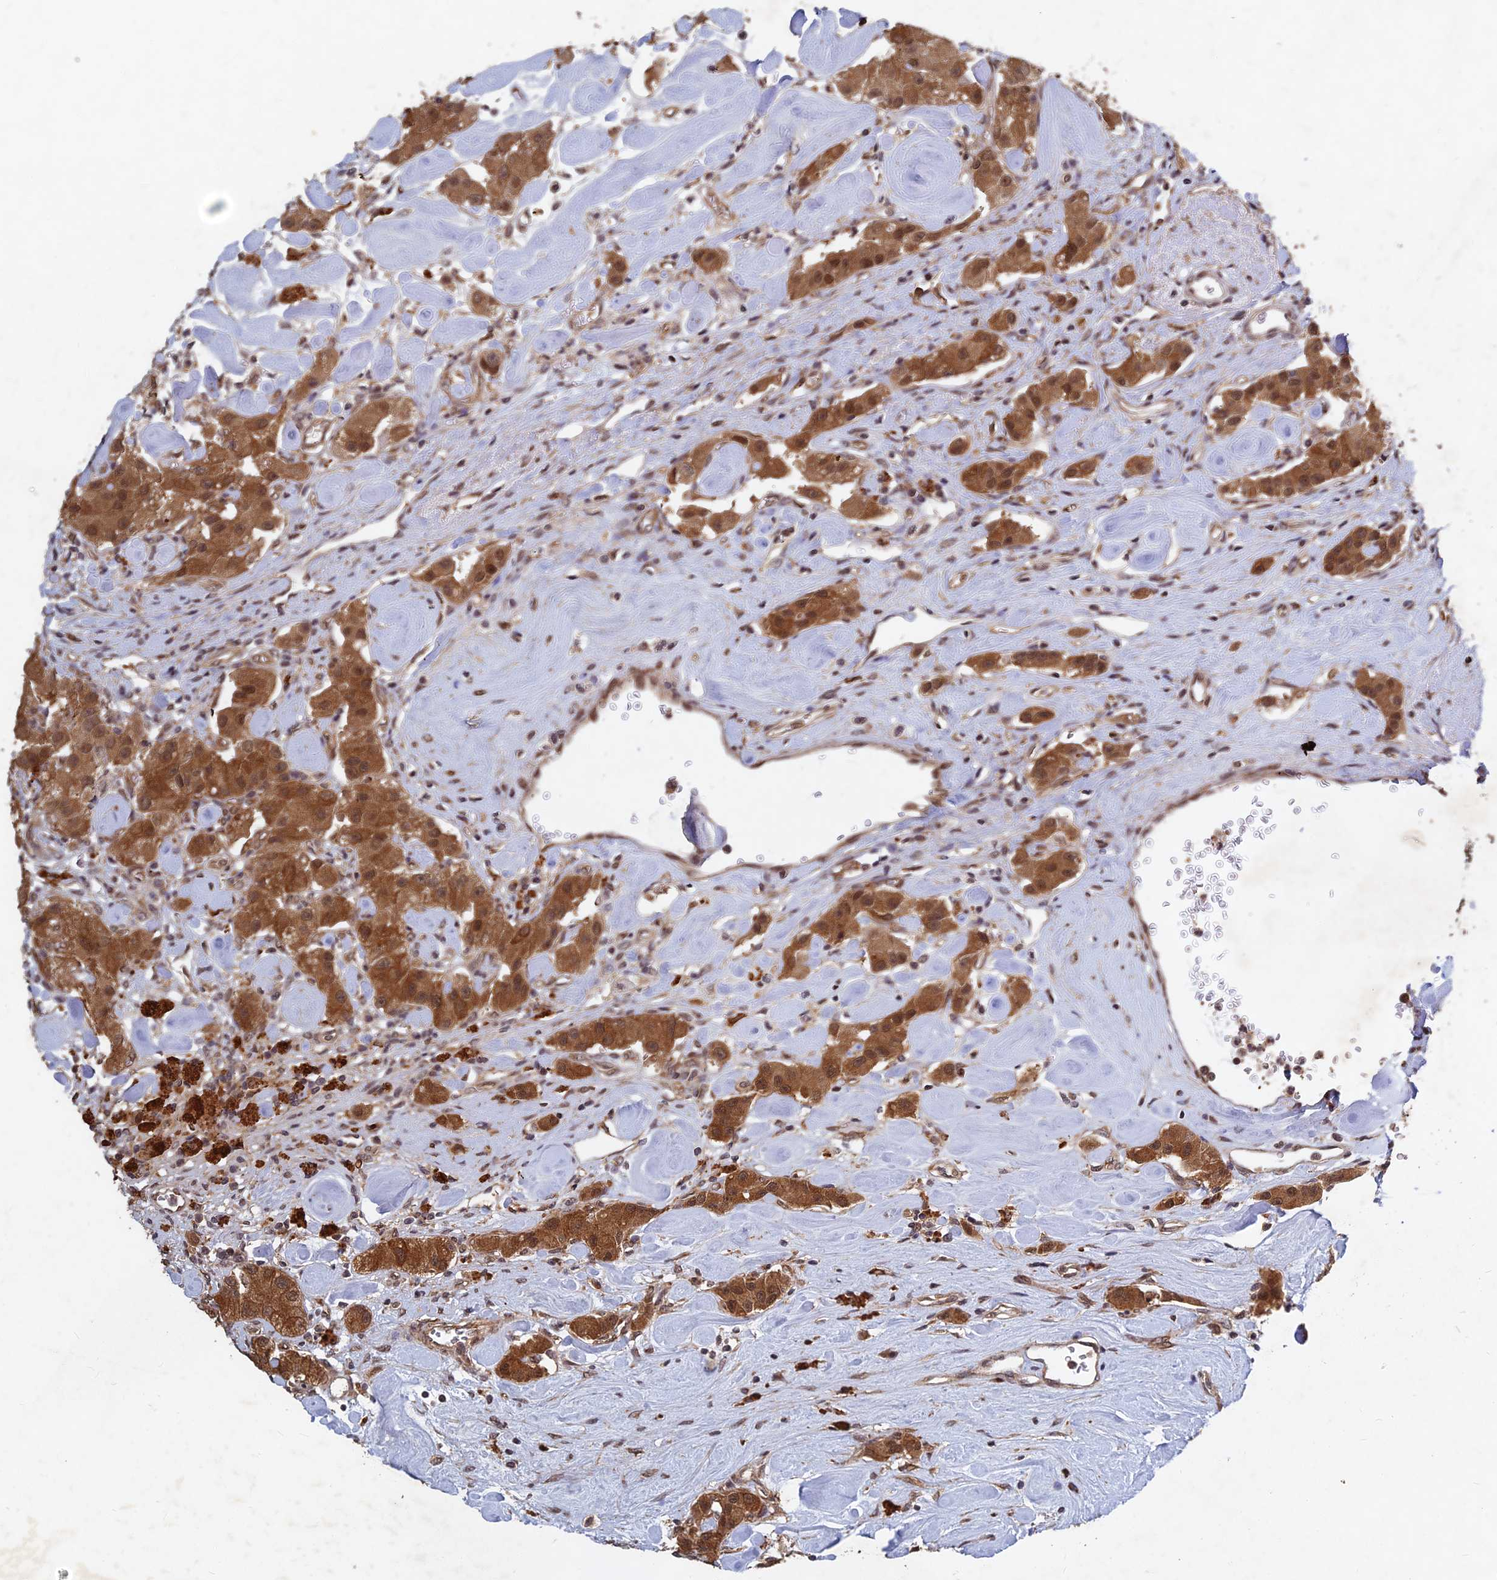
{"staining": {"intensity": "moderate", "quantity": ">75%", "location": "cytoplasmic/membranous,nuclear"}, "tissue": "carcinoid", "cell_type": "Tumor cells", "image_type": "cancer", "snomed": [{"axis": "morphology", "description": "Carcinoid, malignant, NOS"}, {"axis": "topography", "description": "Pancreas"}], "caption": "Protein staining reveals moderate cytoplasmic/membranous and nuclear expression in about >75% of tumor cells in carcinoid (malignant). The staining is performed using DAB brown chromogen to label protein expression. The nuclei are counter-stained blue using hematoxylin.", "gene": "FAM53C", "patient": {"sex": "male", "age": 41}}